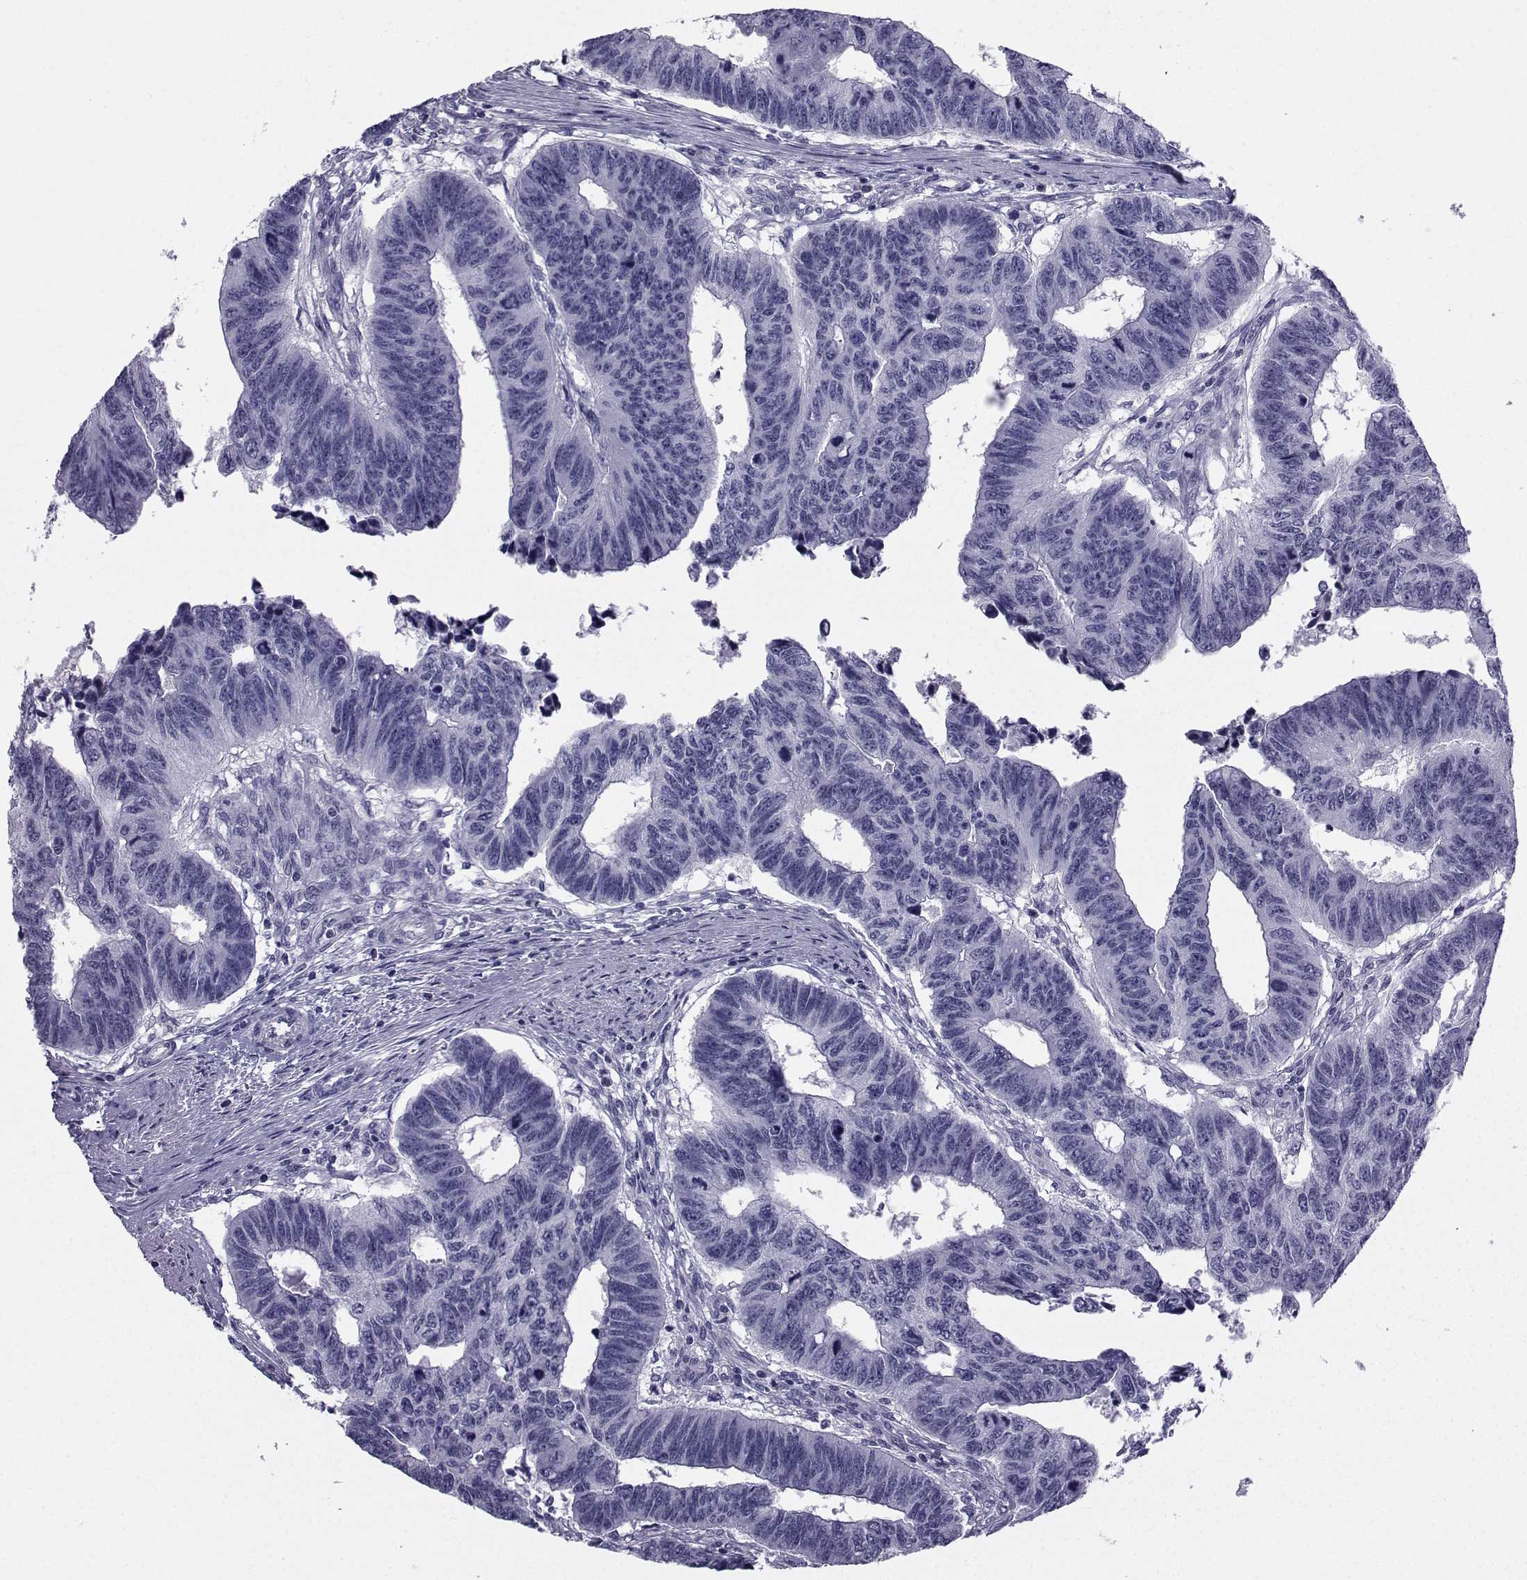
{"staining": {"intensity": "negative", "quantity": "none", "location": "none"}, "tissue": "colorectal cancer", "cell_type": "Tumor cells", "image_type": "cancer", "snomed": [{"axis": "morphology", "description": "Adenocarcinoma, NOS"}, {"axis": "topography", "description": "Rectum"}], "caption": "Immunohistochemistry histopathology image of human colorectal cancer (adenocarcinoma) stained for a protein (brown), which exhibits no positivity in tumor cells.", "gene": "SPANXD", "patient": {"sex": "female", "age": 85}}